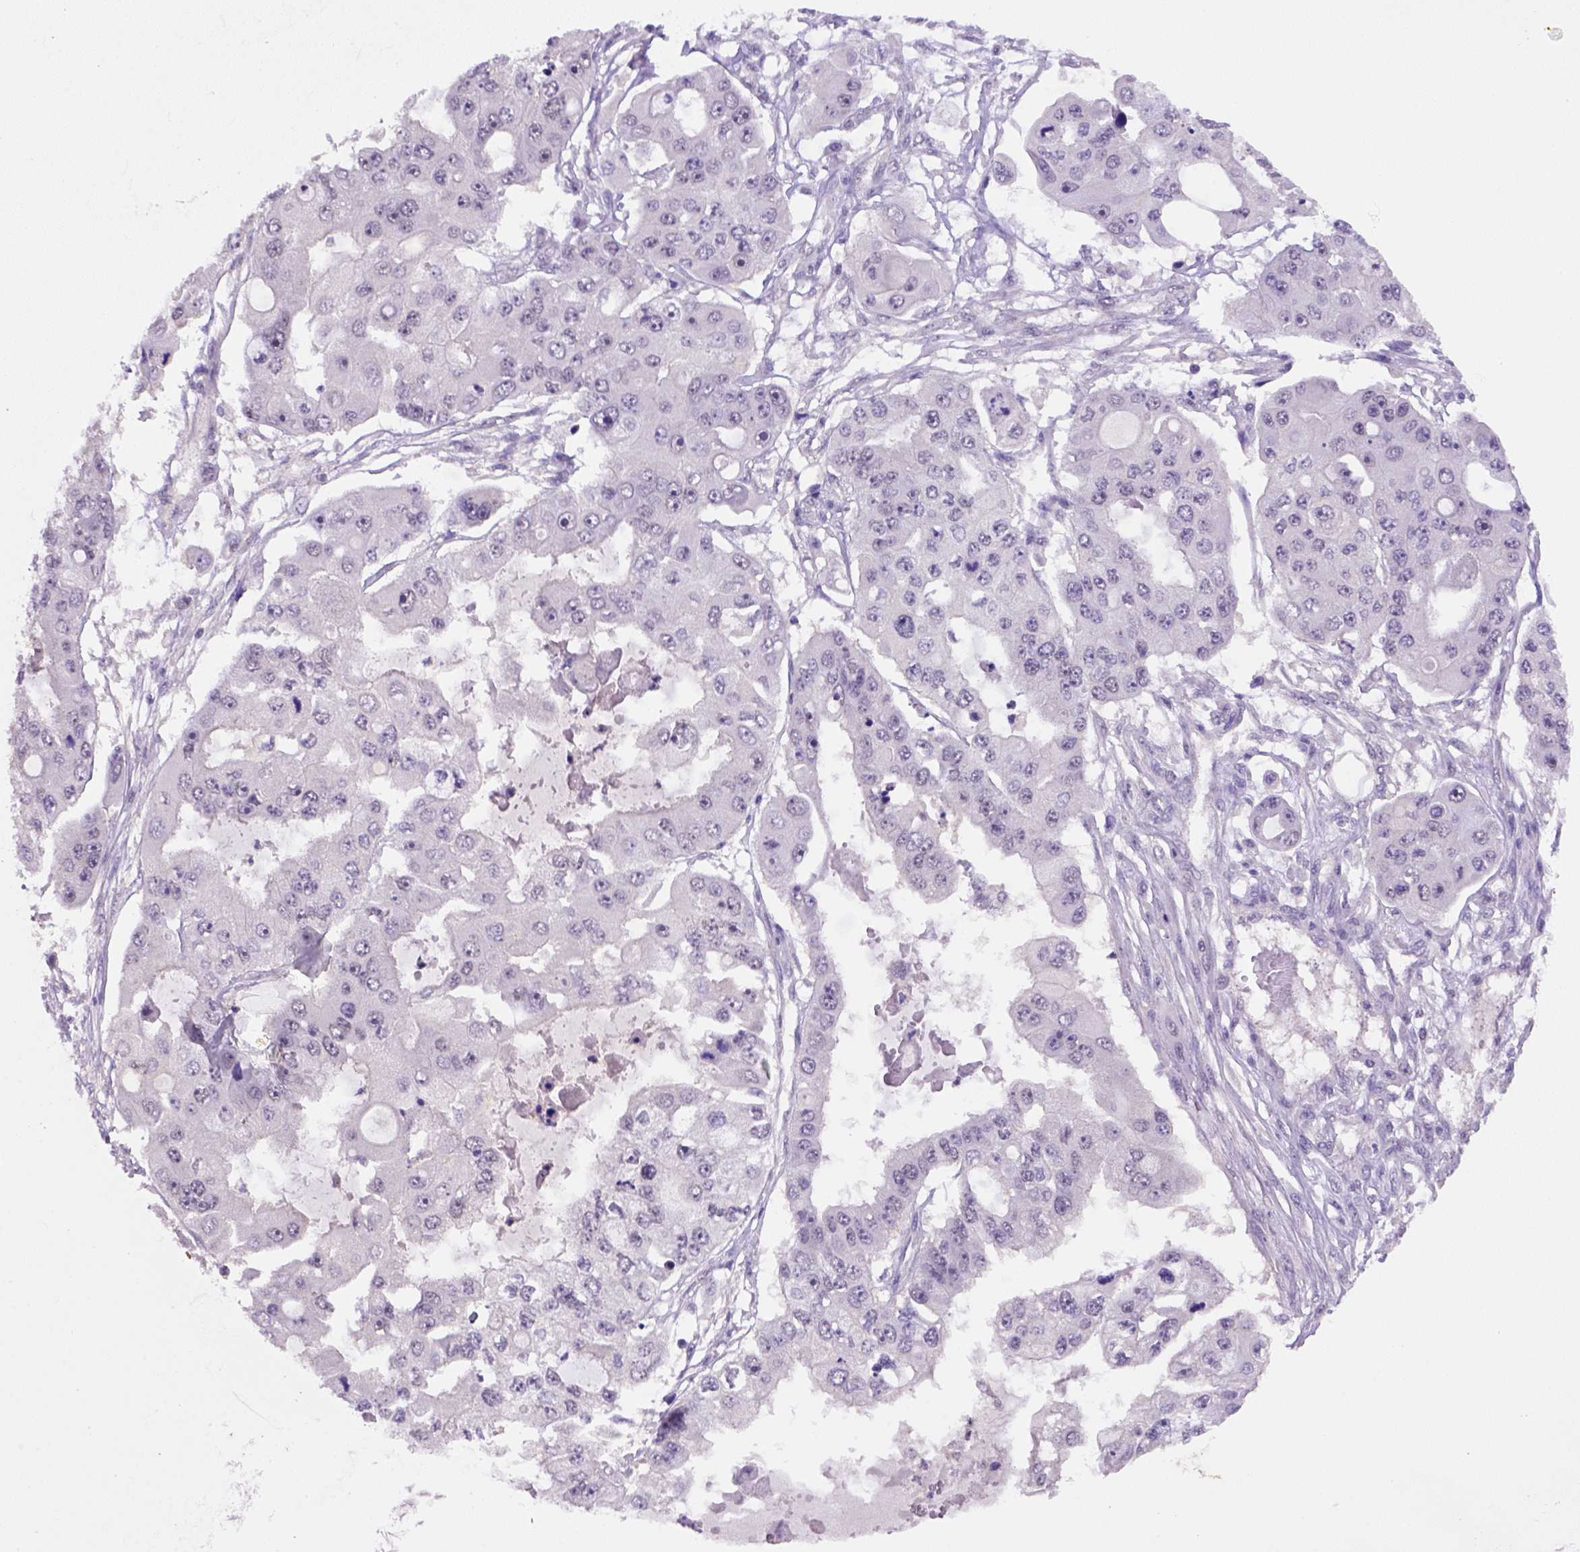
{"staining": {"intensity": "weak", "quantity": "<25%", "location": "nuclear"}, "tissue": "ovarian cancer", "cell_type": "Tumor cells", "image_type": "cancer", "snomed": [{"axis": "morphology", "description": "Cystadenocarcinoma, serous, NOS"}, {"axis": "topography", "description": "Ovary"}], "caption": "DAB (3,3'-diaminobenzidine) immunohistochemical staining of human serous cystadenocarcinoma (ovarian) demonstrates no significant staining in tumor cells.", "gene": "SCML4", "patient": {"sex": "female", "age": 56}}